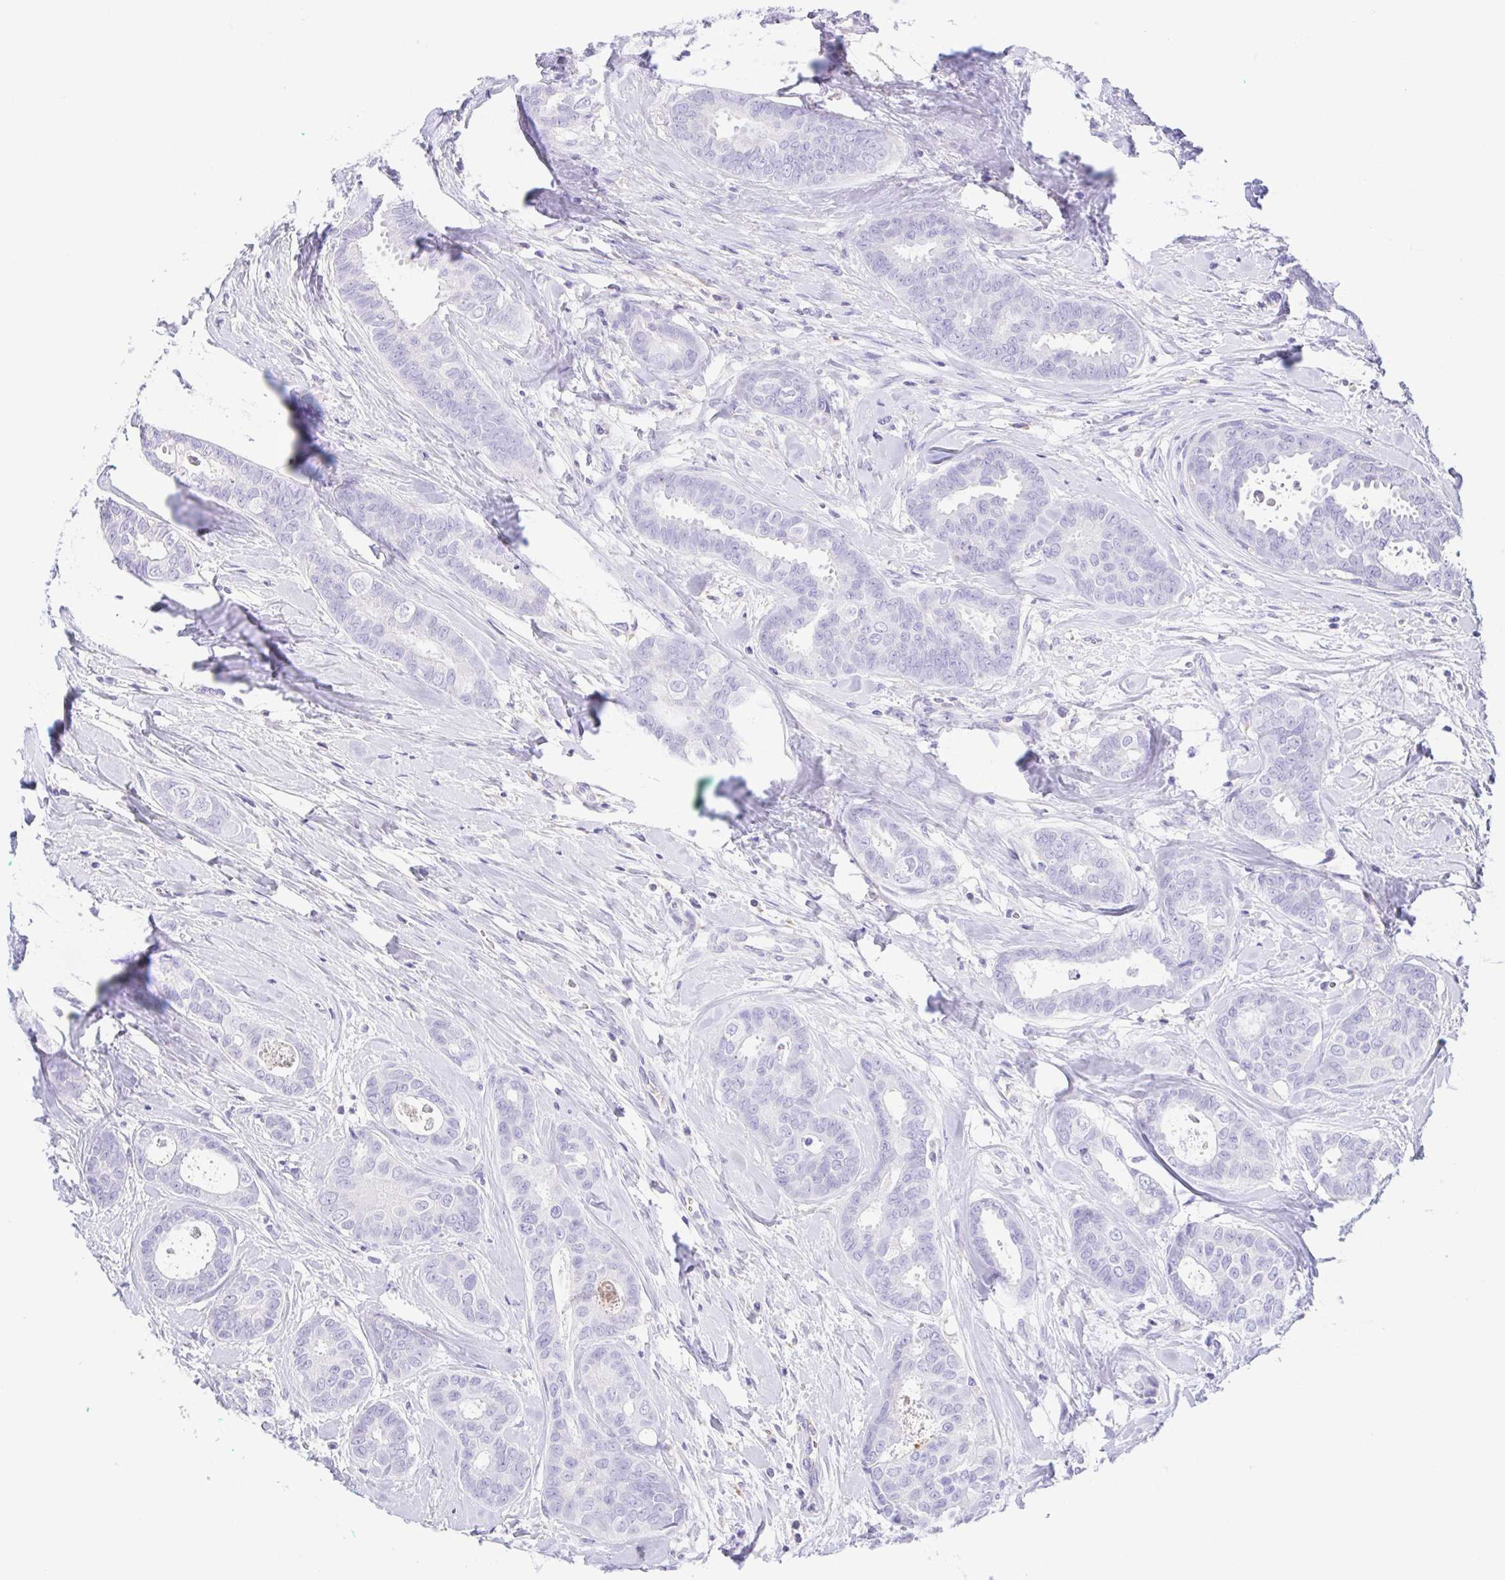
{"staining": {"intensity": "negative", "quantity": "none", "location": "none"}, "tissue": "breast cancer", "cell_type": "Tumor cells", "image_type": "cancer", "snomed": [{"axis": "morphology", "description": "Duct carcinoma"}, {"axis": "topography", "description": "Breast"}], "caption": "DAB (3,3'-diaminobenzidine) immunohistochemical staining of human breast infiltrating ductal carcinoma exhibits no significant positivity in tumor cells.", "gene": "ARPP21", "patient": {"sex": "female", "age": 45}}